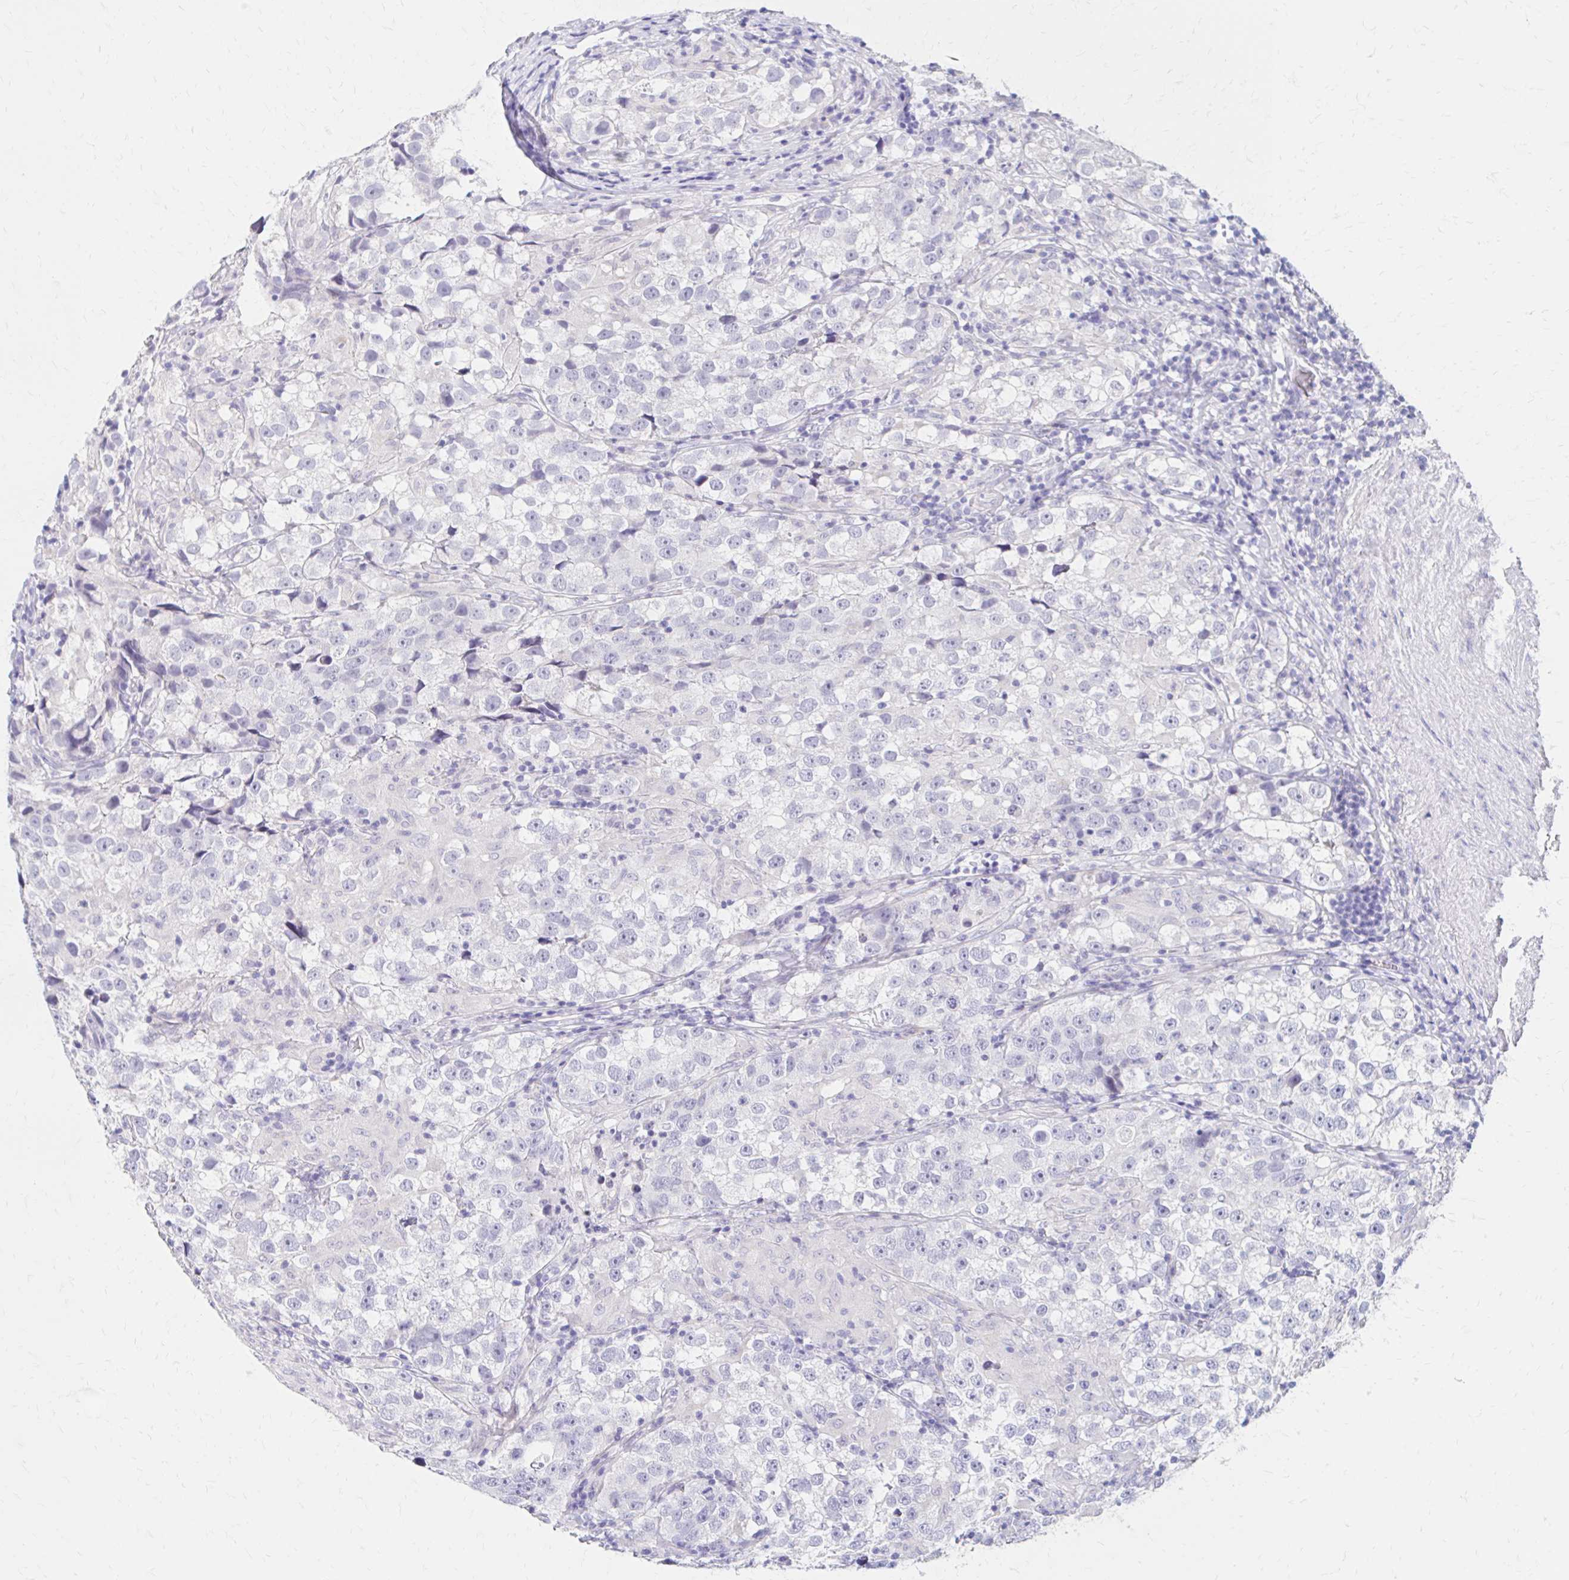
{"staining": {"intensity": "negative", "quantity": "none", "location": "none"}, "tissue": "testis cancer", "cell_type": "Tumor cells", "image_type": "cancer", "snomed": [{"axis": "morphology", "description": "Seminoma, NOS"}, {"axis": "topography", "description": "Testis"}], "caption": "The micrograph exhibits no staining of tumor cells in testis seminoma.", "gene": "AZGP1", "patient": {"sex": "male", "age": 46}}